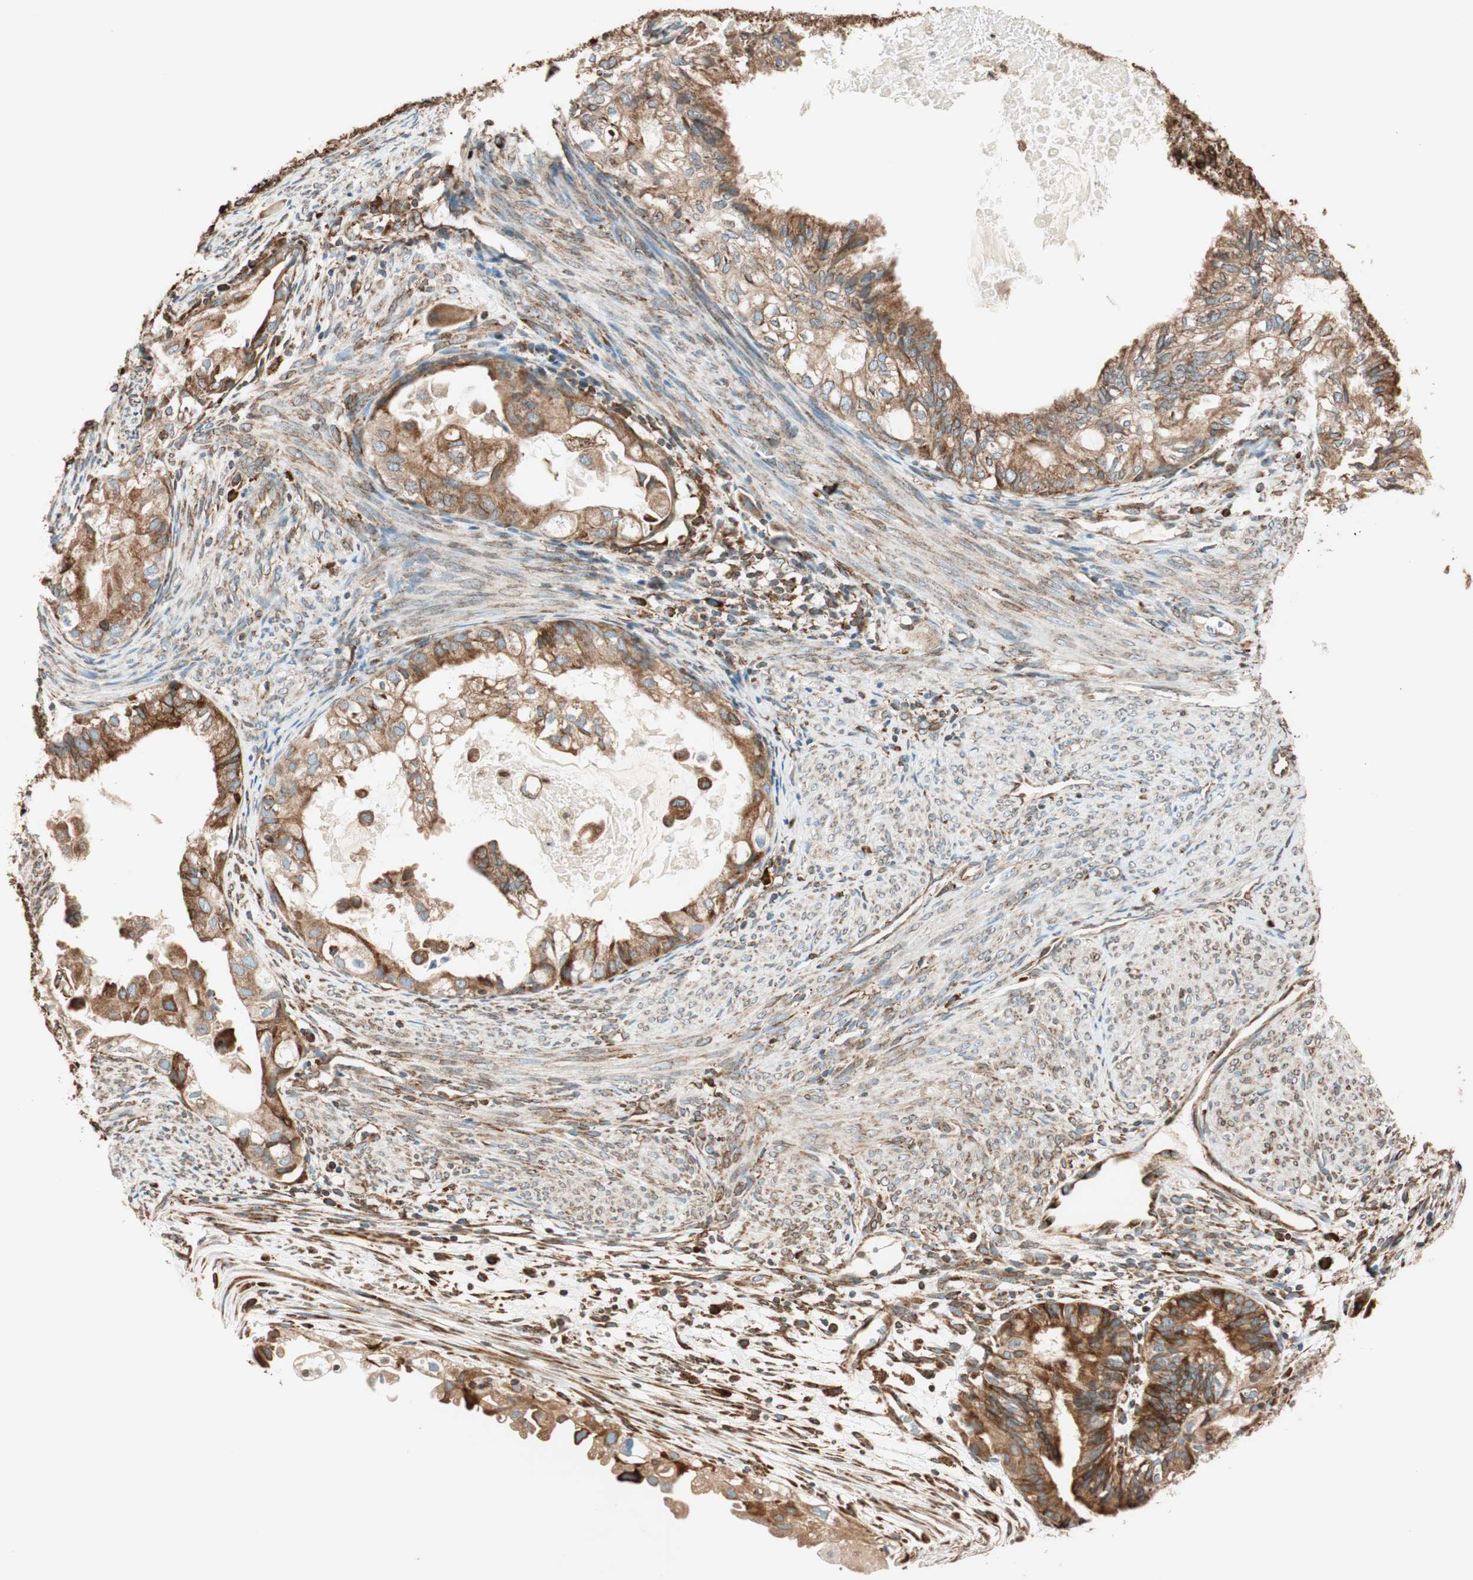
{"staining": {"intensity": "moderate", "quantity": ">75%", "location": "cytoplasmic/membranous"}, "tissue": "cervical cancer", "cell_type": "Tumor cells", "image_type": "cancer", "snomed": [{"axis": "morphology", "description": "Normal tissue, NOS"}, {"axis": "morphology", "description": "Adenocarcinoma, NOS"}, {"axis": "topography", "description": "Cervix"}, {"axis": "topography", "description": "Endometrium"}], "caption": "Immunohistochemistry image of neoplastic tissue: cervical cancer (adenocarcinoma) stained using immunohistochemistry (IHC) displays medium levels of moderate protein expression localized specifically in the cytoplasmic/membranous of tumor cells, appearing as a cytoplasmic/membranous brown color.", "gene": "PRKCSH", "patient": {"sex": "female", "age": 86}}